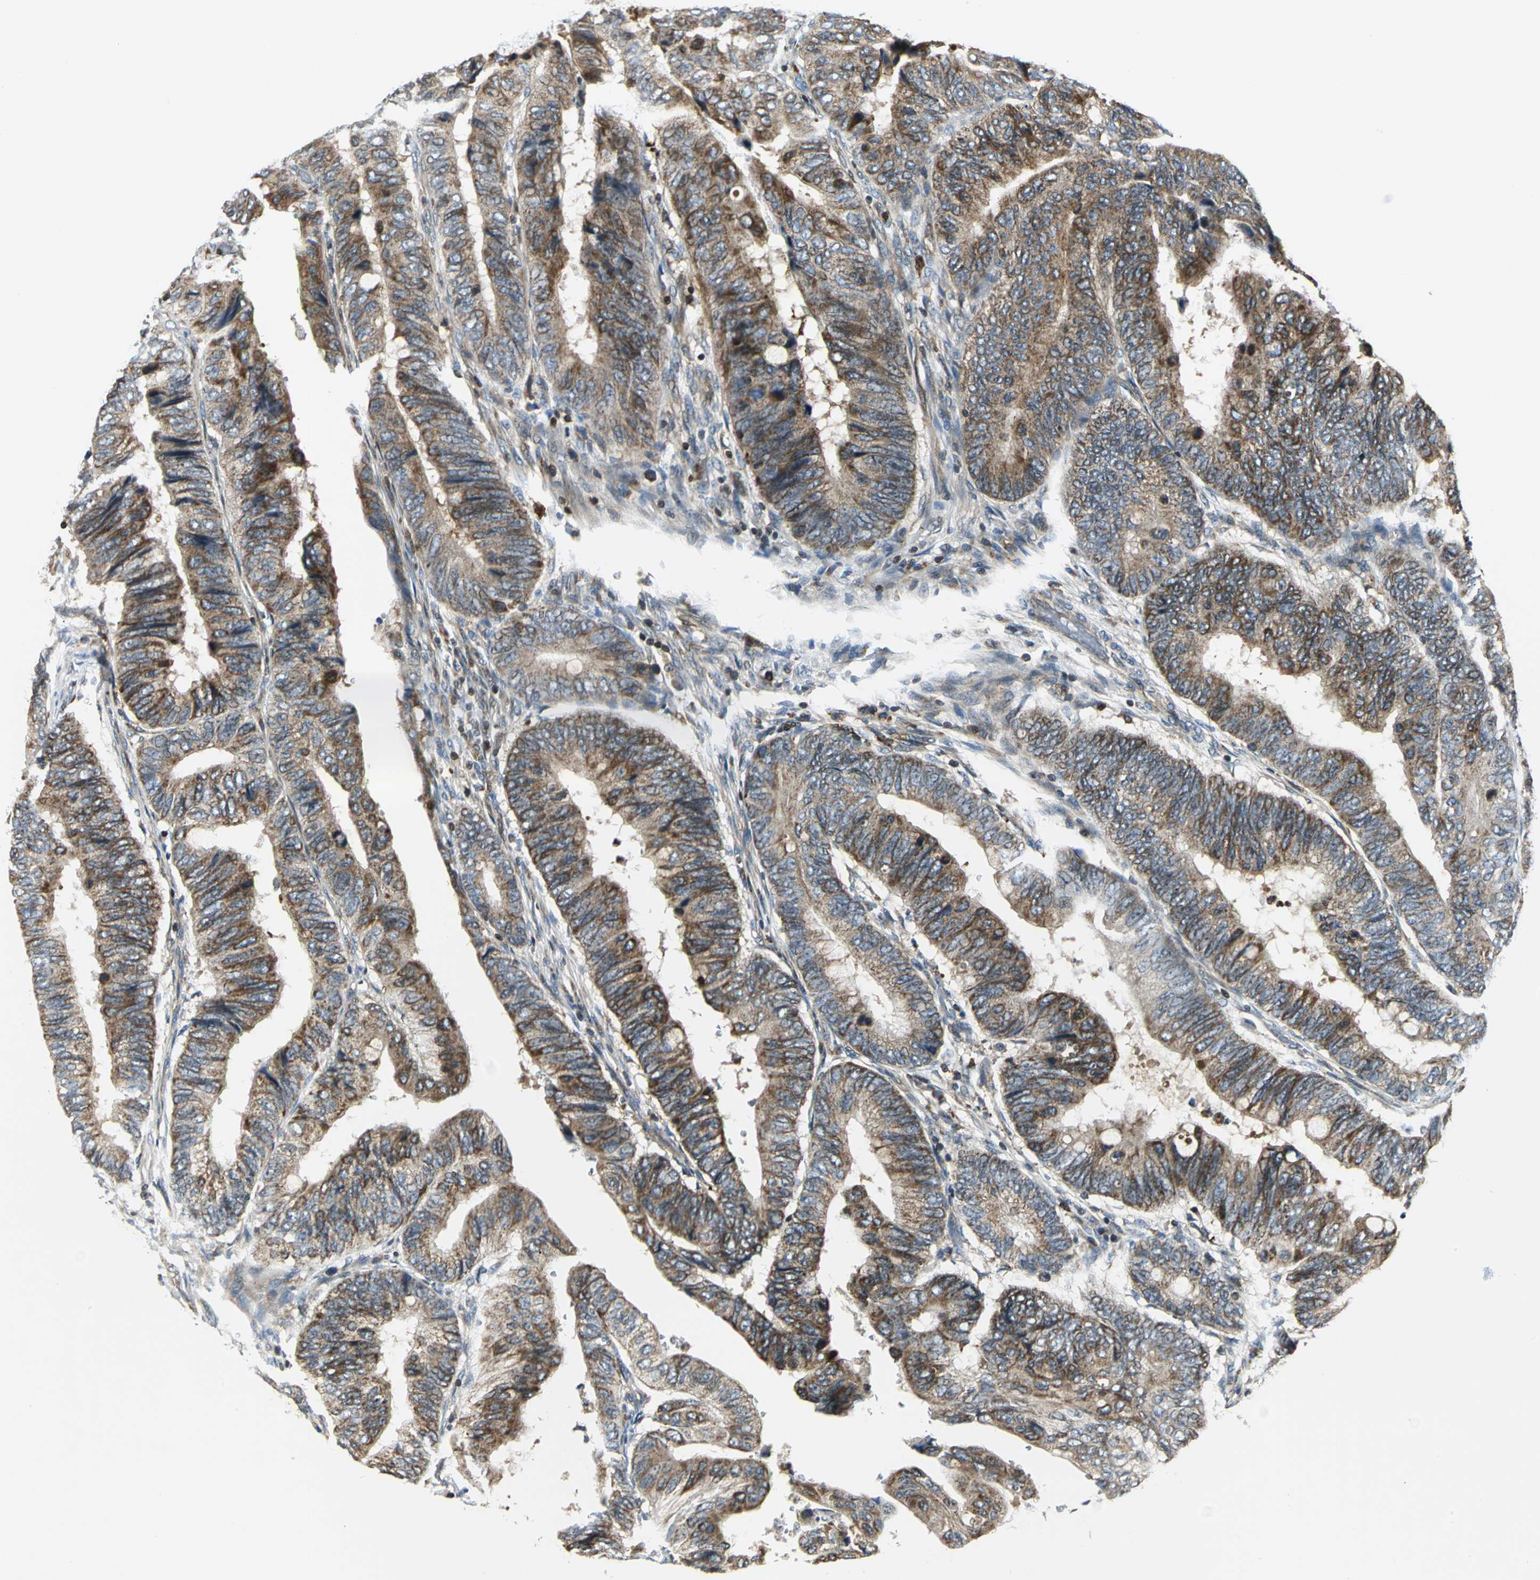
{"staining": {"intensity": "strong", "quantity": ">75%", "location": "cytoplasmic/membranous"}, "tissue": "colorectal cancer", "cell_type": "Tumor cells", "image_type": "cancer", "snomed": [{"axis": "morphology", "description": "Normal tissue, NOS"}, {"axis": "morphology", "description": "Adenocarcinoma, NOS"}, {"axis": "topography", "description": "Rectum"}, {"axis": "topography", "description": "Peripheral nerve tissue"}], "caption": "Tumor cells demonstrate high levels of strong cytoplasmic/membranous expression in approximately >75% of cells in colorectal cancer.", "gene": "USP40", "patient": {"sex": "male", "age": 92}}